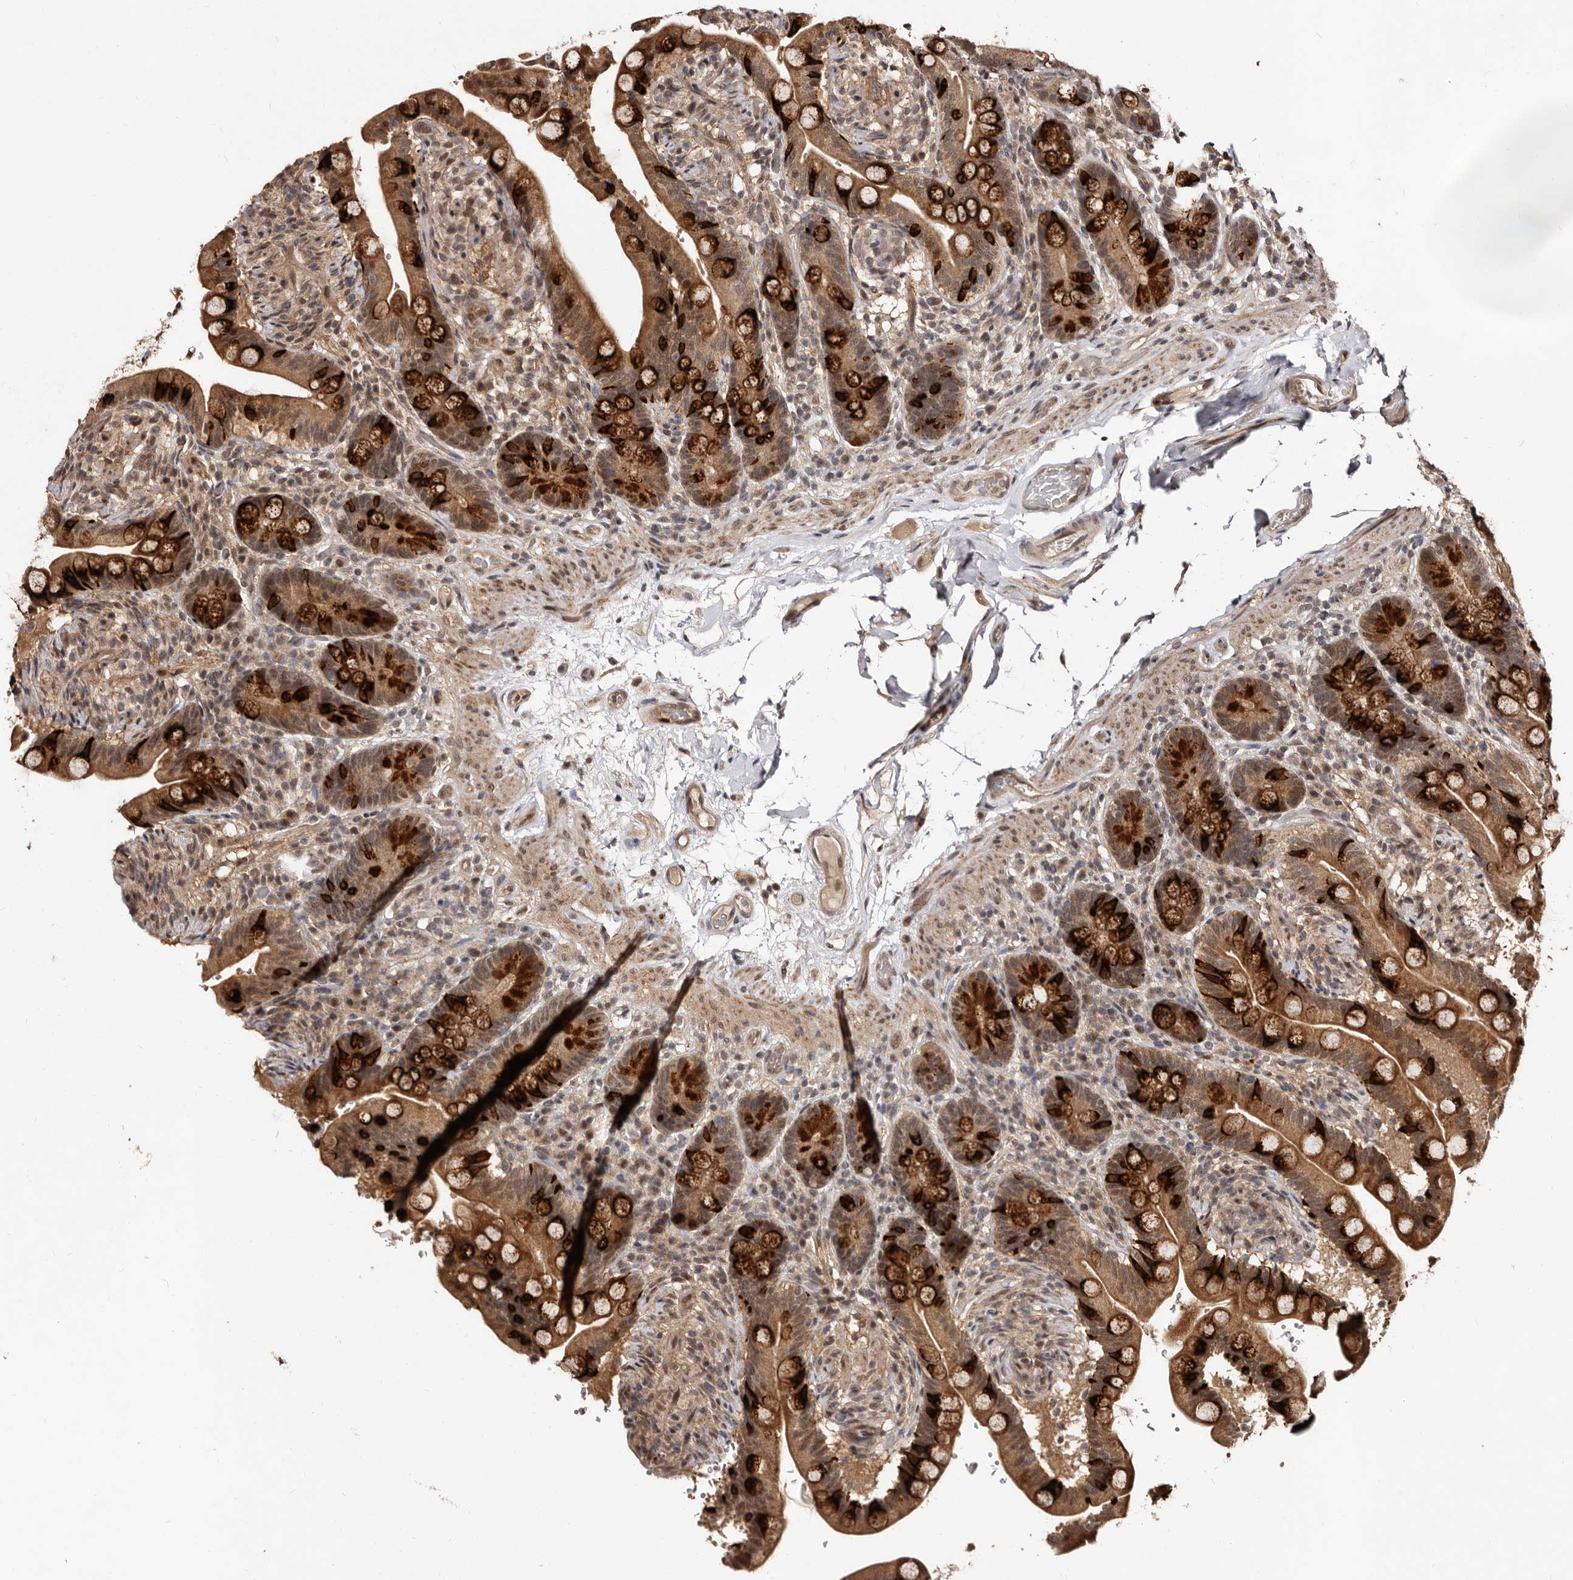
{"staining": {"intensity": "moderate", "quantity": ">75%", "location": "cytoplasmic/membranous"}, "tissue": "colon", "cell_type": "Endothelial cells", "image_type": "normal", "snomed": [{"axis": "morphology", "description": "Normal tissue, NOS"}, {"axis": "topography", "description": "Smooth muscle"}, {"axis": "topography", "description": "Colon"}], "caption": "Moderate cytoplasmic/membranous expression for a protein is appreciated in about >75% of endothelial cells of unremarkable colon using immunohistochemistry.", "gene": "TBC1D22B", "patient": {"sex": "male", "age": 73}}